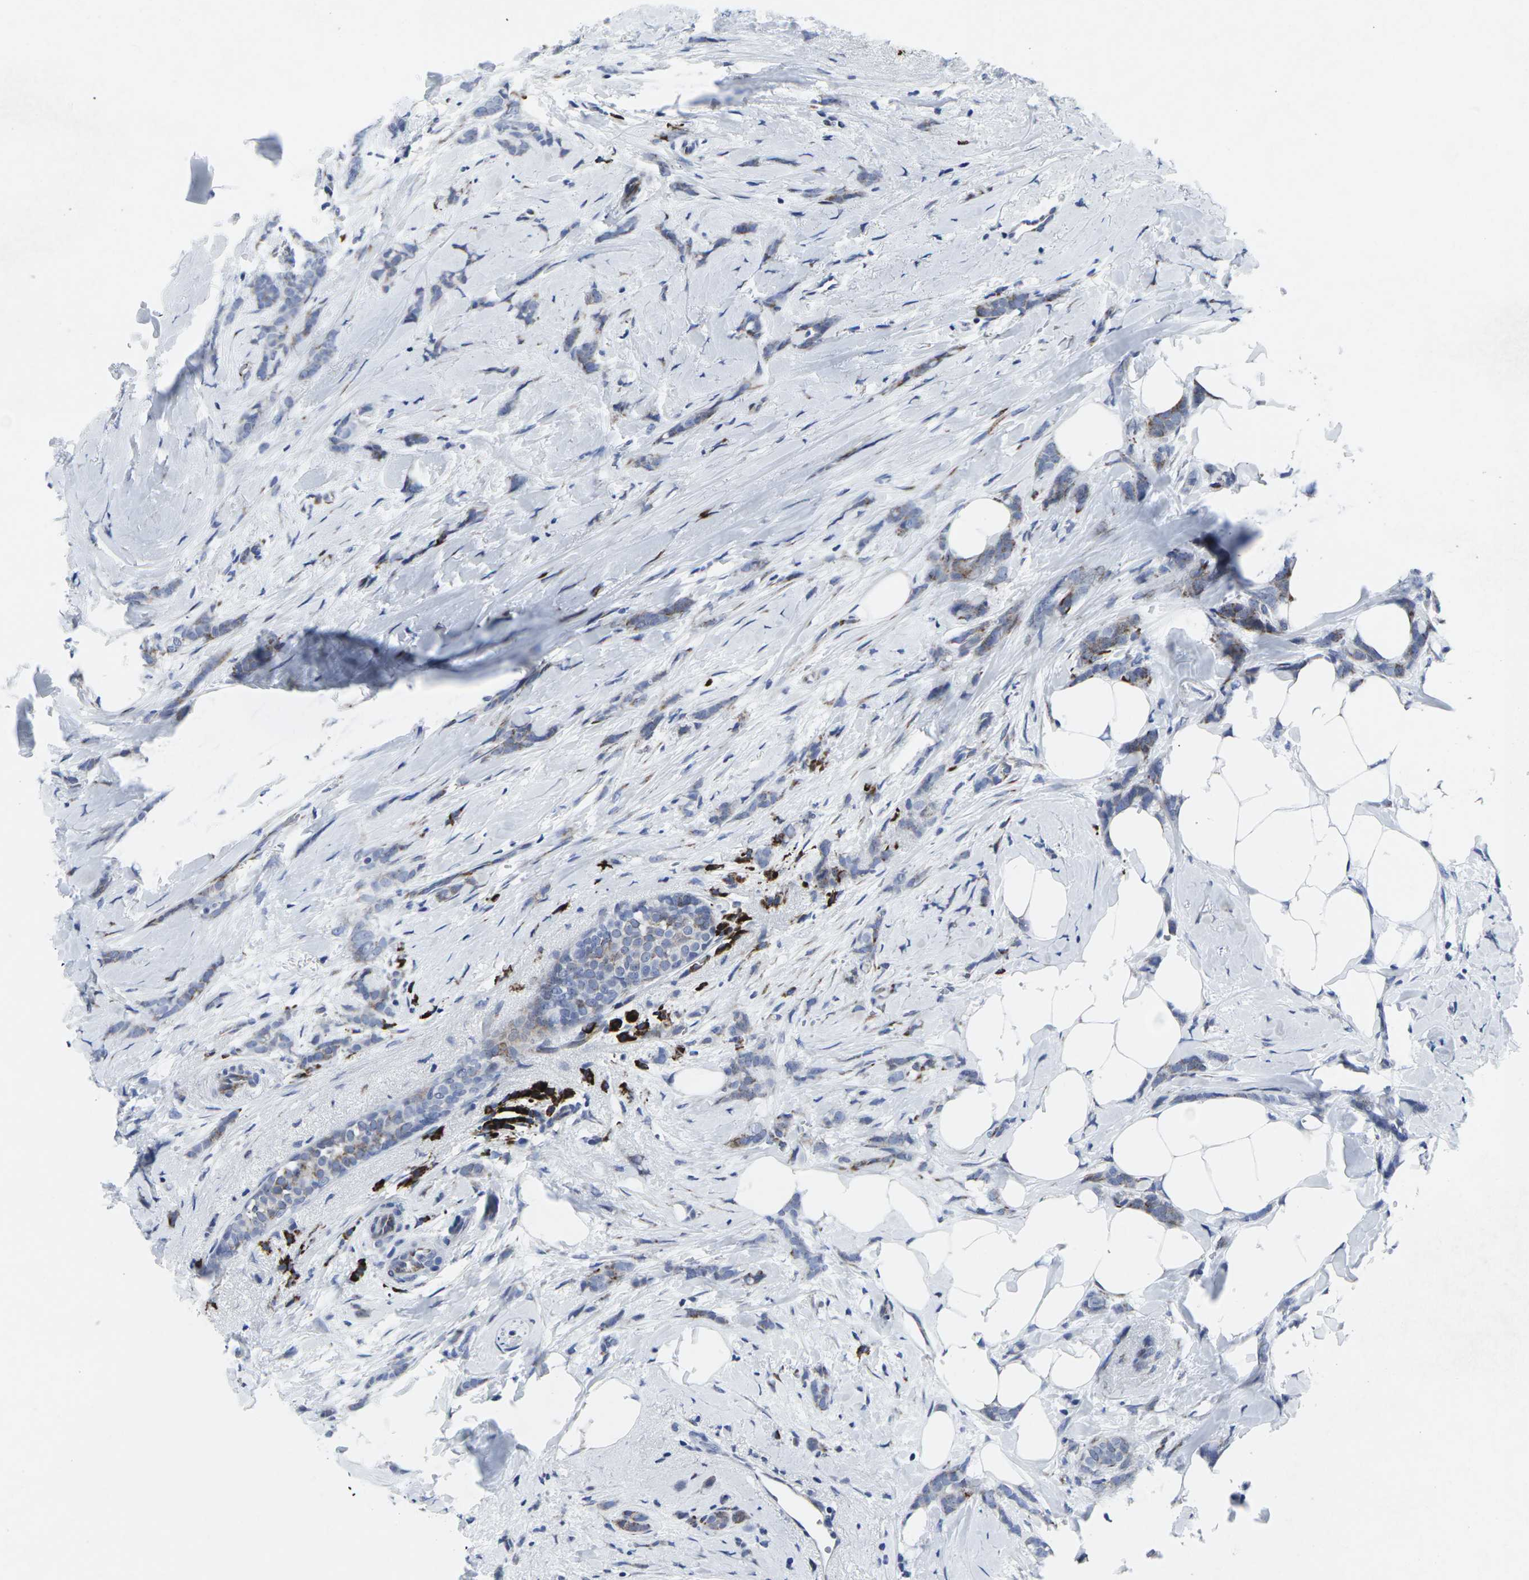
{"staining": {"intensity": "moderate", "quantity": "25%-75%", "location": "cytoplasmic/membranous"}, "tissue": "breast cancer", "cell_type": "Tumor cells", "image_type": "cancer", "snomed": [{"axis": "morphology", "description": "Lobular carcinoma, in situ"}, {"axis": "morphology", "description": "Lobular carcinoma"}, {"axis": "topography", "description": "Breast"}], "caption": "About 25%-75% of tumor cells in human breast lobular carcinoma in situ reveal moderate cytoplasmic/membranous protein expression as visualized by brown immunohistochemical staining.", "gene": "RPN1", "patient": {"sex": "female", "age": 41}}